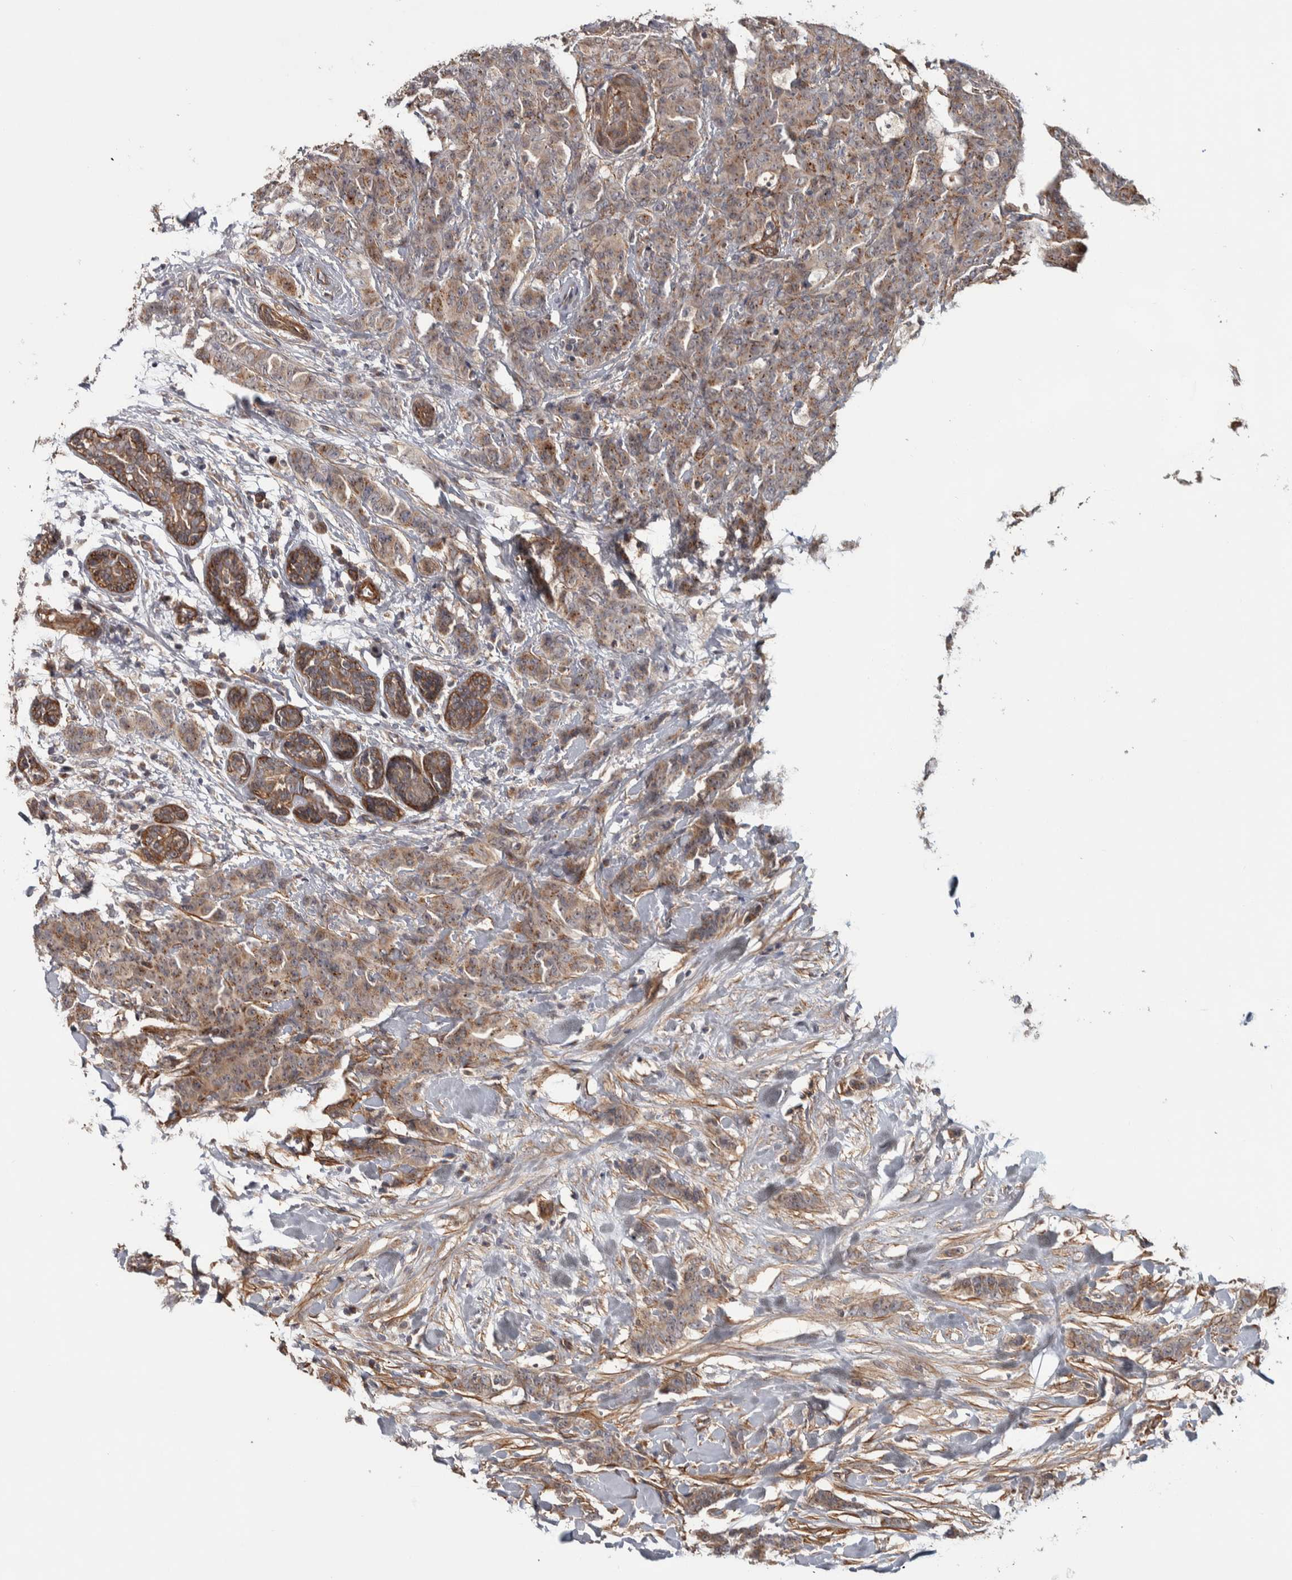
{"staining": {"intensity": "weak", "quantity": ">75%", "location": "cytoplasmic/membranous"}, "tissue": "breast cancer", "cell_type": "Tumor cells", "image_type": "cancer", "snomed": [{"axis": "morphology", "description": "Normal tissue, NOS"}, {"axis": "morphology", "description": "Duct carcinoma"}, {"axis": "topography", "description": "Breast"}], "caption": "Protein expression analysis of human breast cancer (intraductal carcinoma) reveals weak cytoplasmic/membranous expression in about >75% of tumor cells.", "gene": "CHMP4C", "patient": {"sex": "female", "age": 40}}